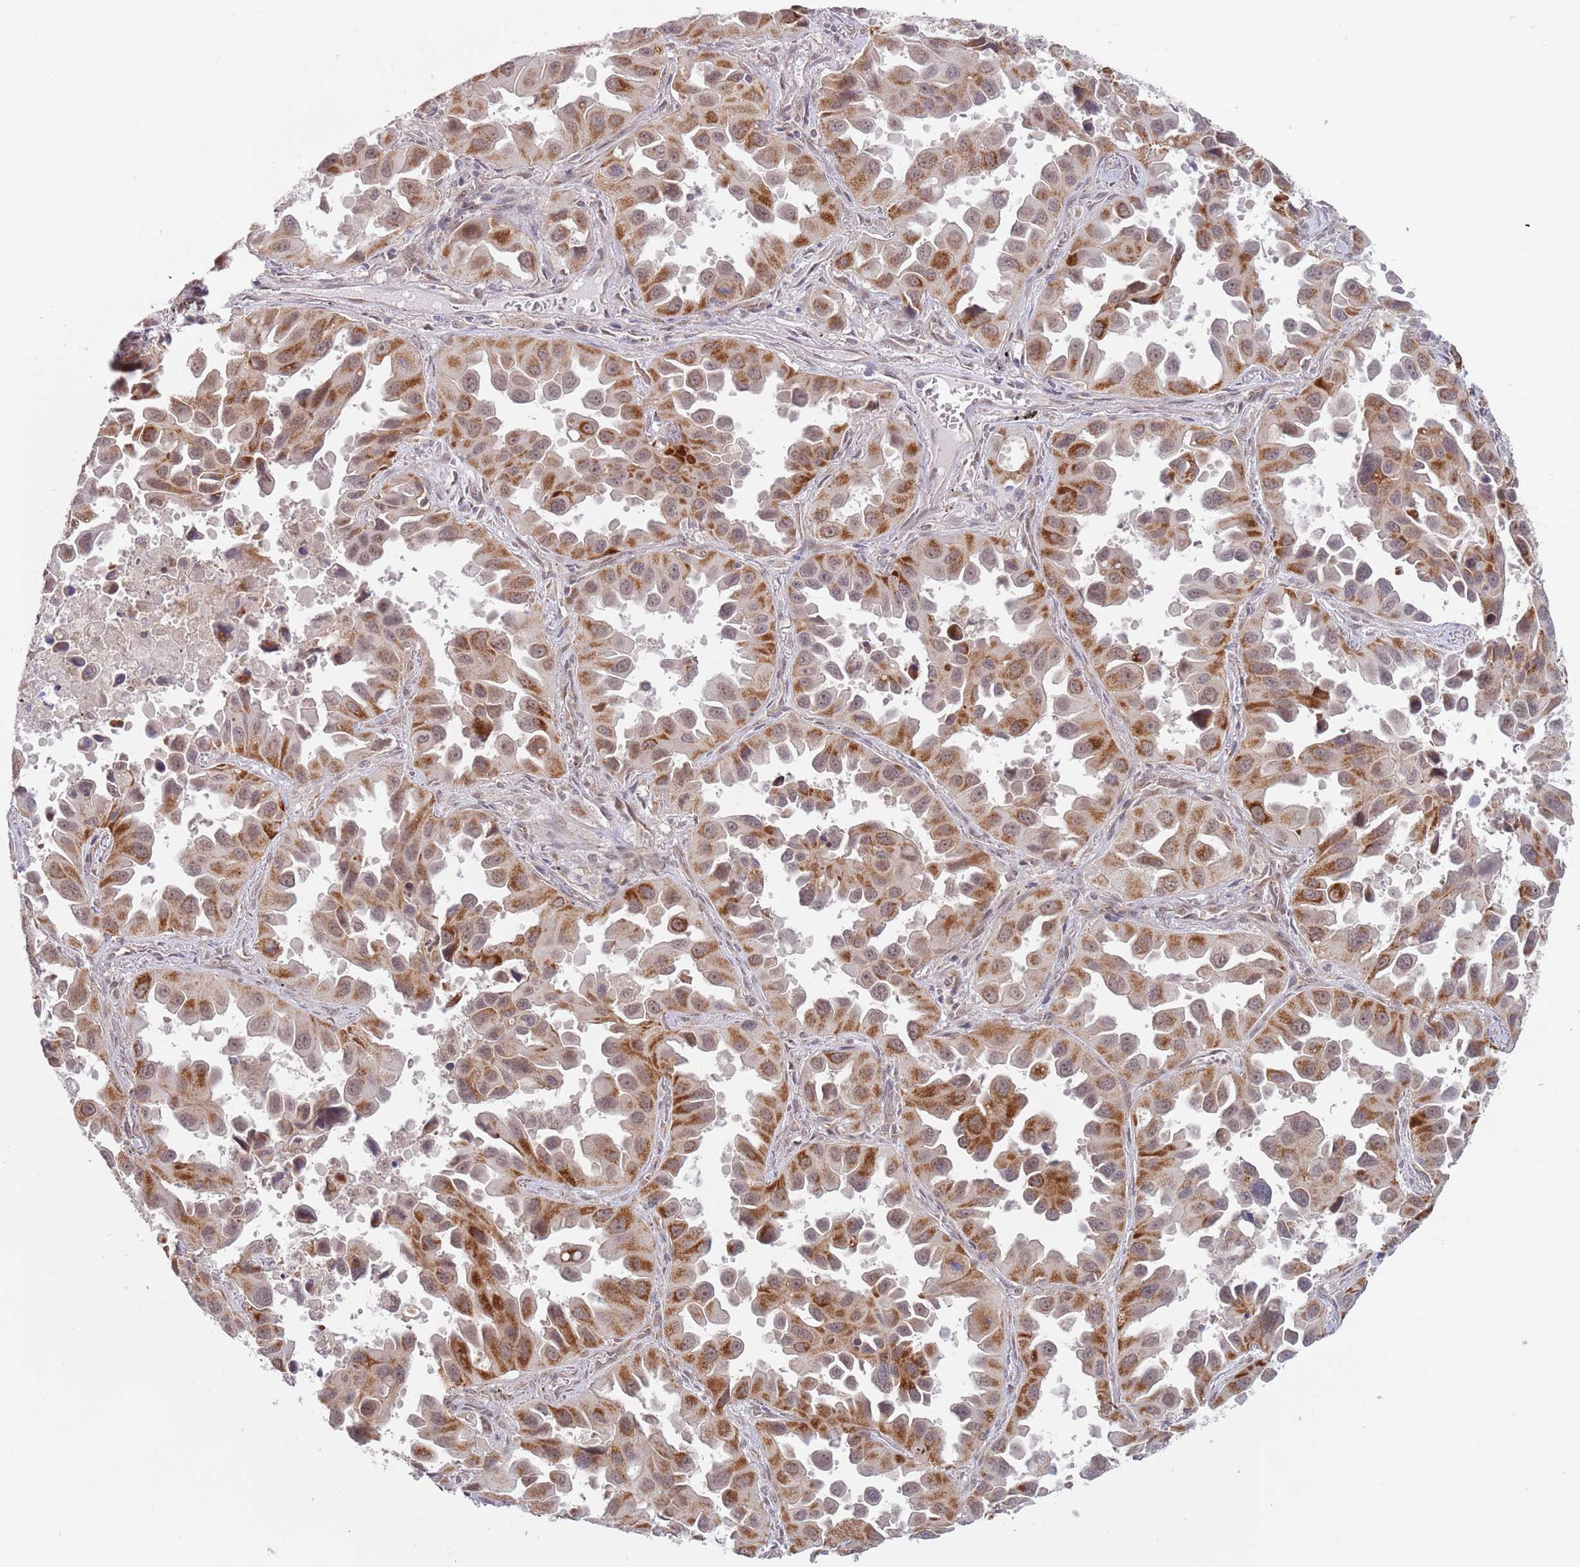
{"staining": {"intensity": "moderate", "quantity": ">75%", "location": "cytoplasmic/membranous"}, "tissue": "lung cancer", "cell_type": "Tumor cells", "image_type": "cancer", "snomed": [{"axis": "morphology", "description": "Adenocarcinoma, NOS"}, {"axis": "topography", "description": "Lung"}], "caption": "Lung cancer stained with a protein marker exhibits moderate staining in tumor cells.", "gene": "UQCC3", "patient": {"sex": "male", "age": 66}}